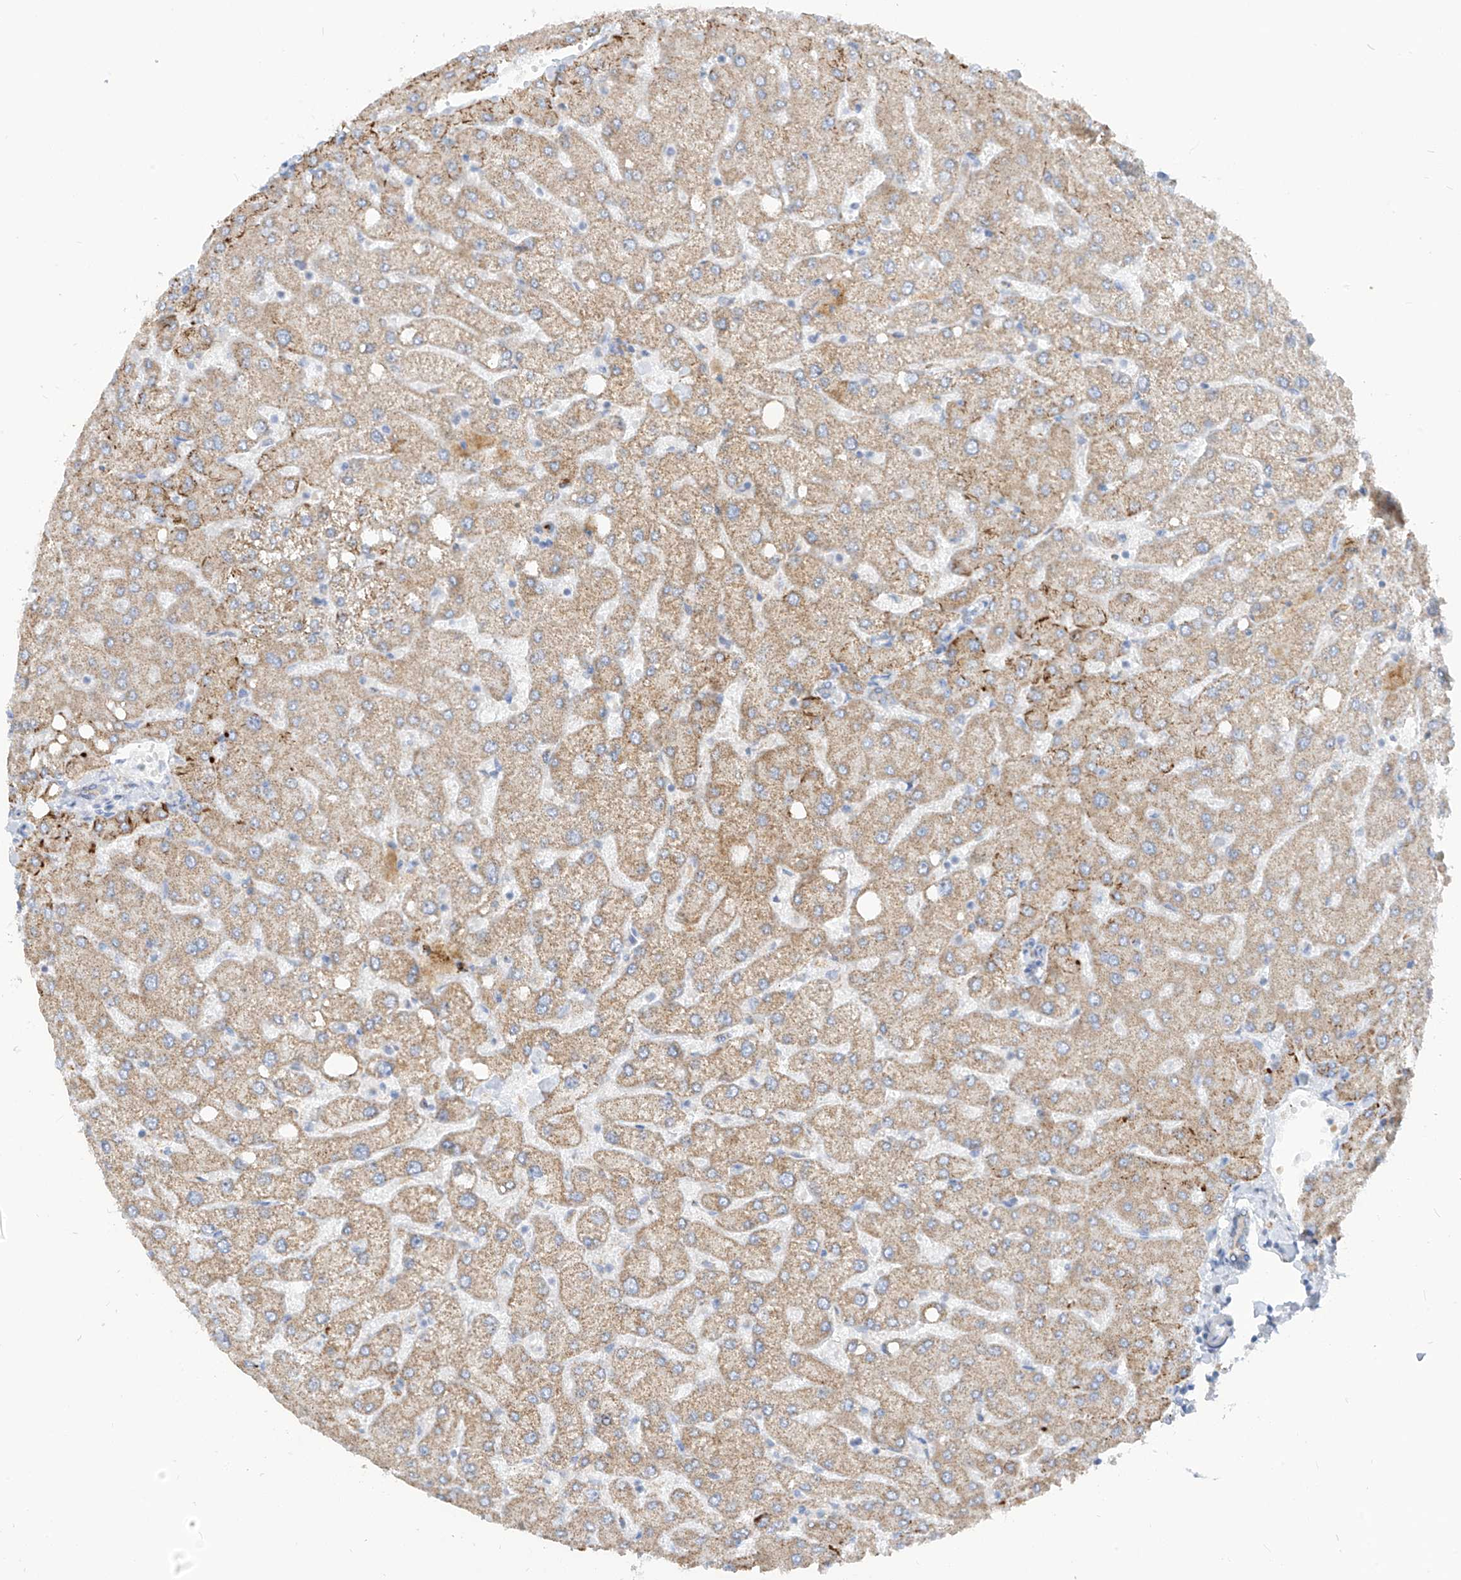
{"staining": {"intensity": "moderate", "quantity": "25%-75%", "location": "cytoplasmic/membranous"}, "tissue": "liver", "cell_type": "Hepatocytes", "image_type": "normal", "snomed": [{"axis": "morphology", "description": "Normal tissue, NOS"}, {"axis": "topography", "description": "Liver"}], "caption": "Normal liver exhibits moderate cytoplasmic/membranous positivity in about 25%-75% of hepatocytes, visualized by immunohistochemistry. Using DAB (brown) and hematoxylin (blue) stains, captured at high magnification using brightfield microscopy.", "gene": "ZNF404", "patient": {"sex": "female", "age": 54}}